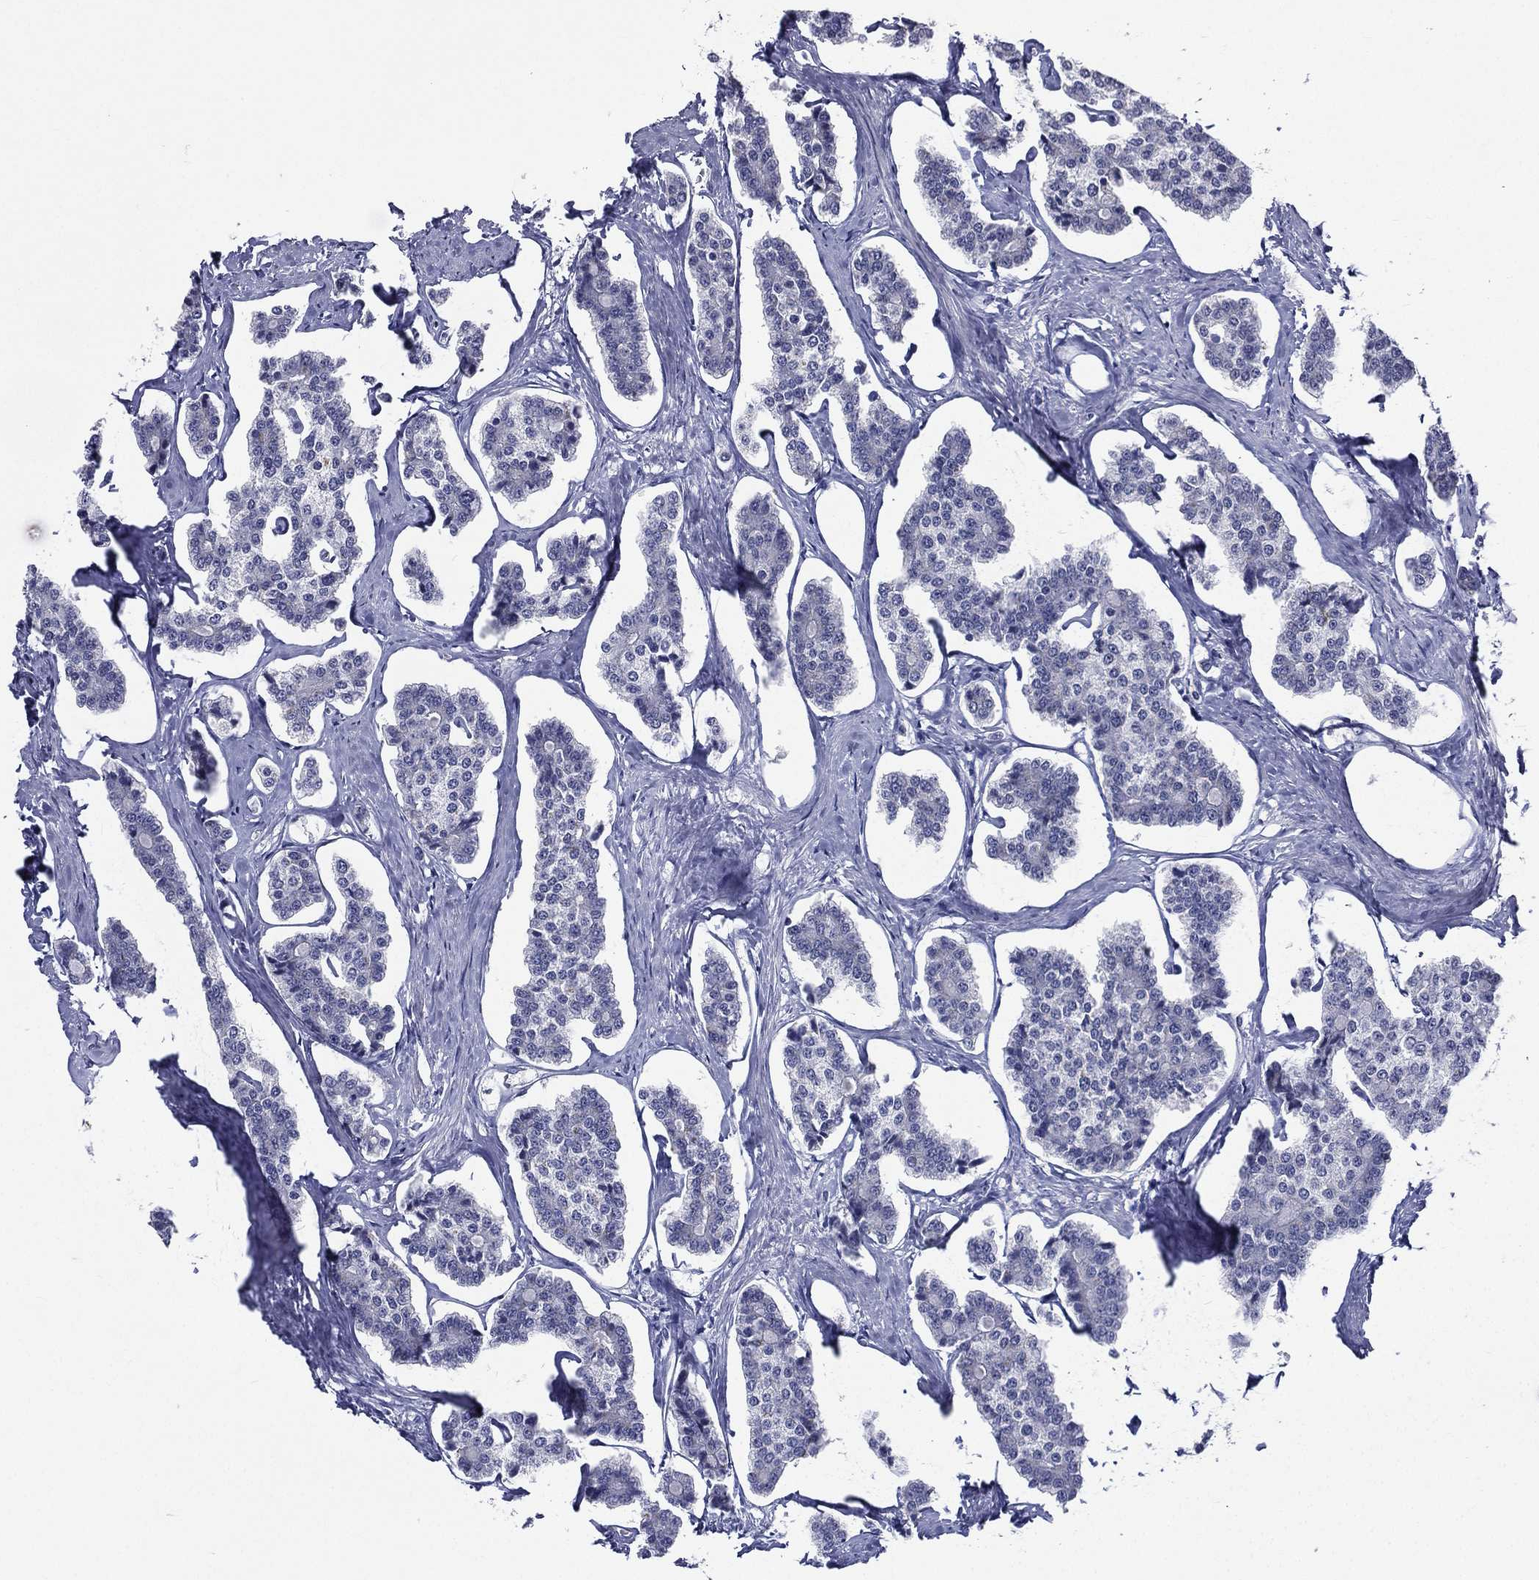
{"staining": {"intensity": "negative", "quantity": "none", "location": "none"}, "tissue": "carcinoid", "cell_type": "Tumor cells", "image_type": "cancer", "snomed": [{"axis": "morphology", "description": "Carcinoid, malignant, NOS"}, {"axis": "topography", "description": "Small intestine"}], "caption": "Tumor cells show no significant protein staining in carcinoid.", "gene": "TGM1", "patient": {"sex": "female", "age": 65}}